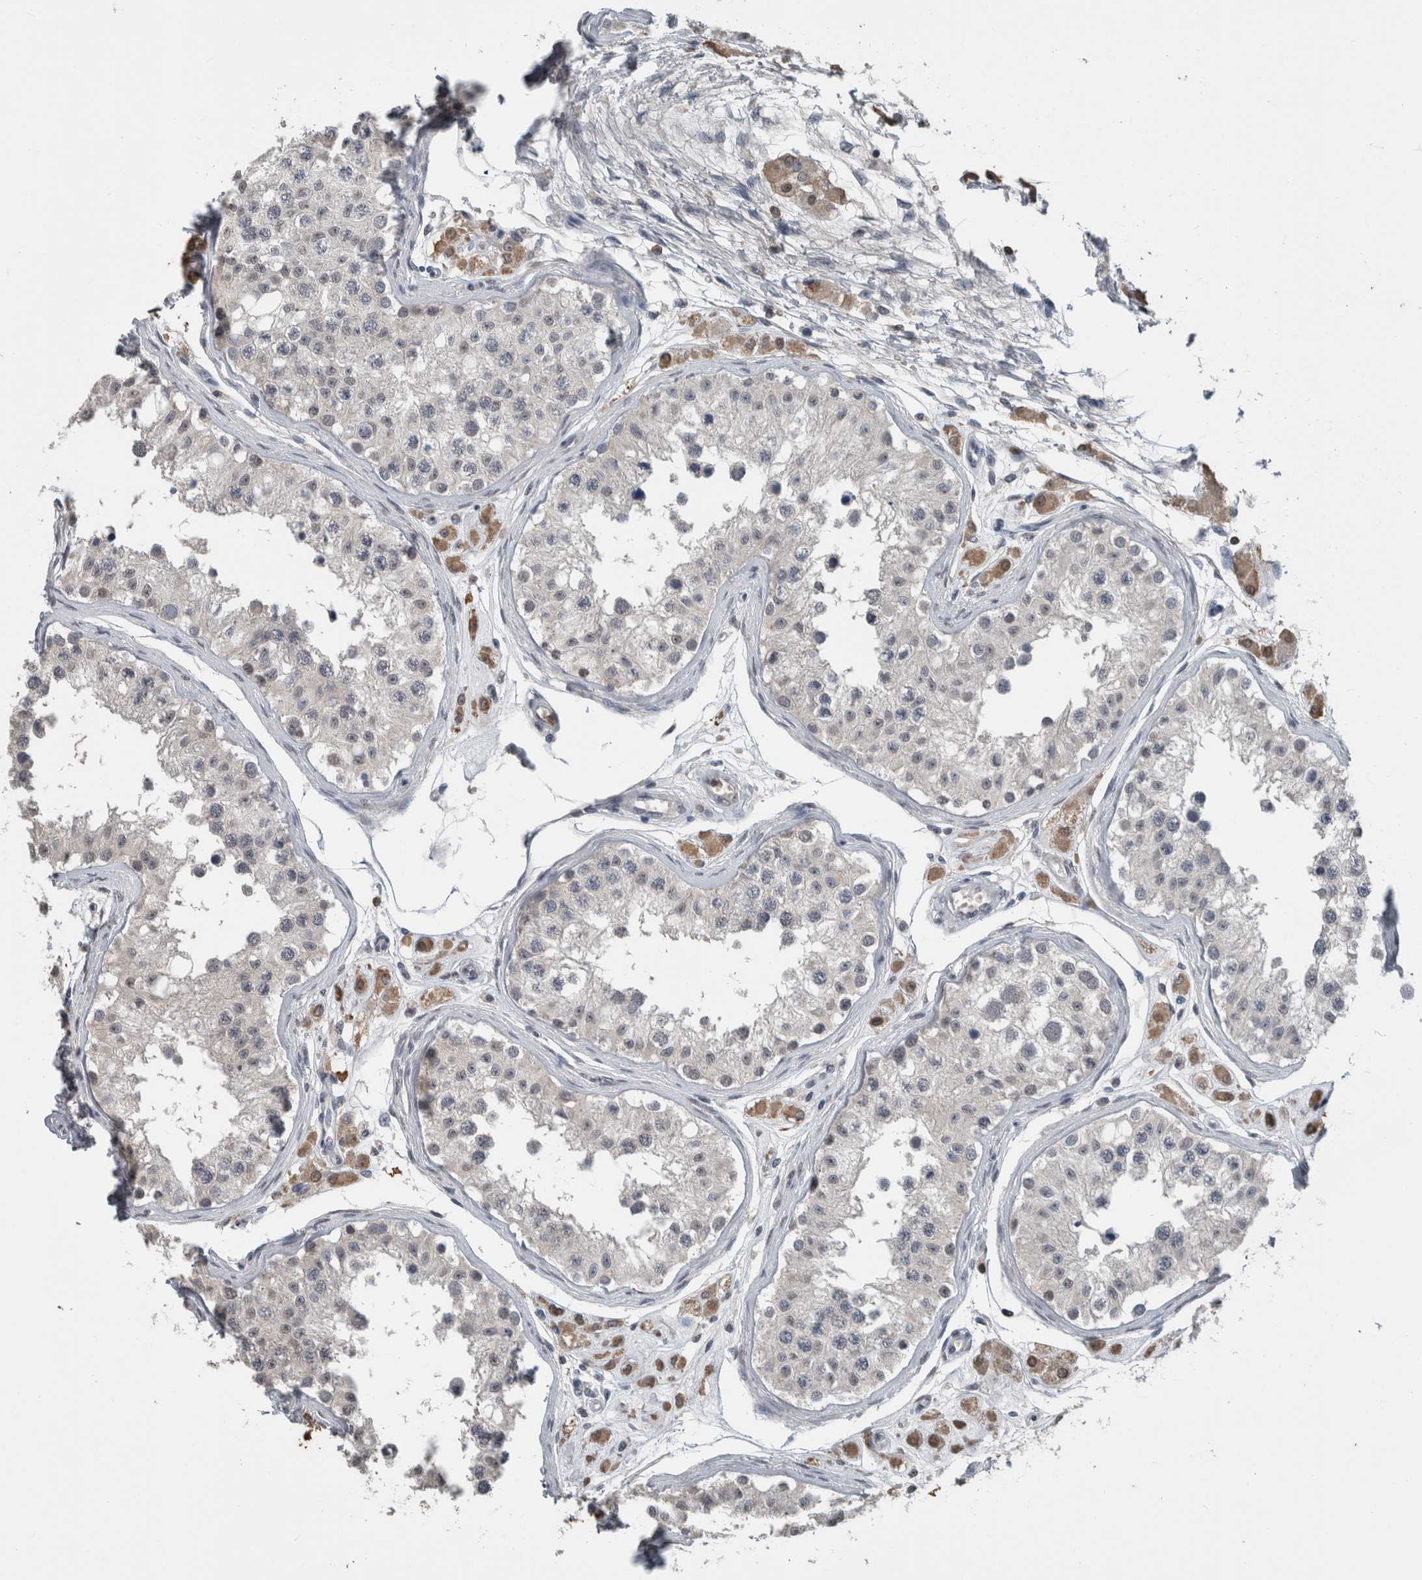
{"staining": {"intensity": "negative", "quantity": "none", "location": "none"}, "tissue": "testis", "cell_type": "Cells in seminiferous ducts", "image_type": "normal", "snomed": [{"axis": "morphology", "description": "Normal tissue, NOS"}, {"axis": "morphology", "description": "Adenocarcinoma, metastatic, NOS"}, {"axis": "topography", "description": "Testis"}], "caption": "Cells in seminiferous ducts show no significant staining in normal testis. Nuclei are stained in blue.", "gene": "MAFF", "patient": {"sex": "male", "age": 26}}